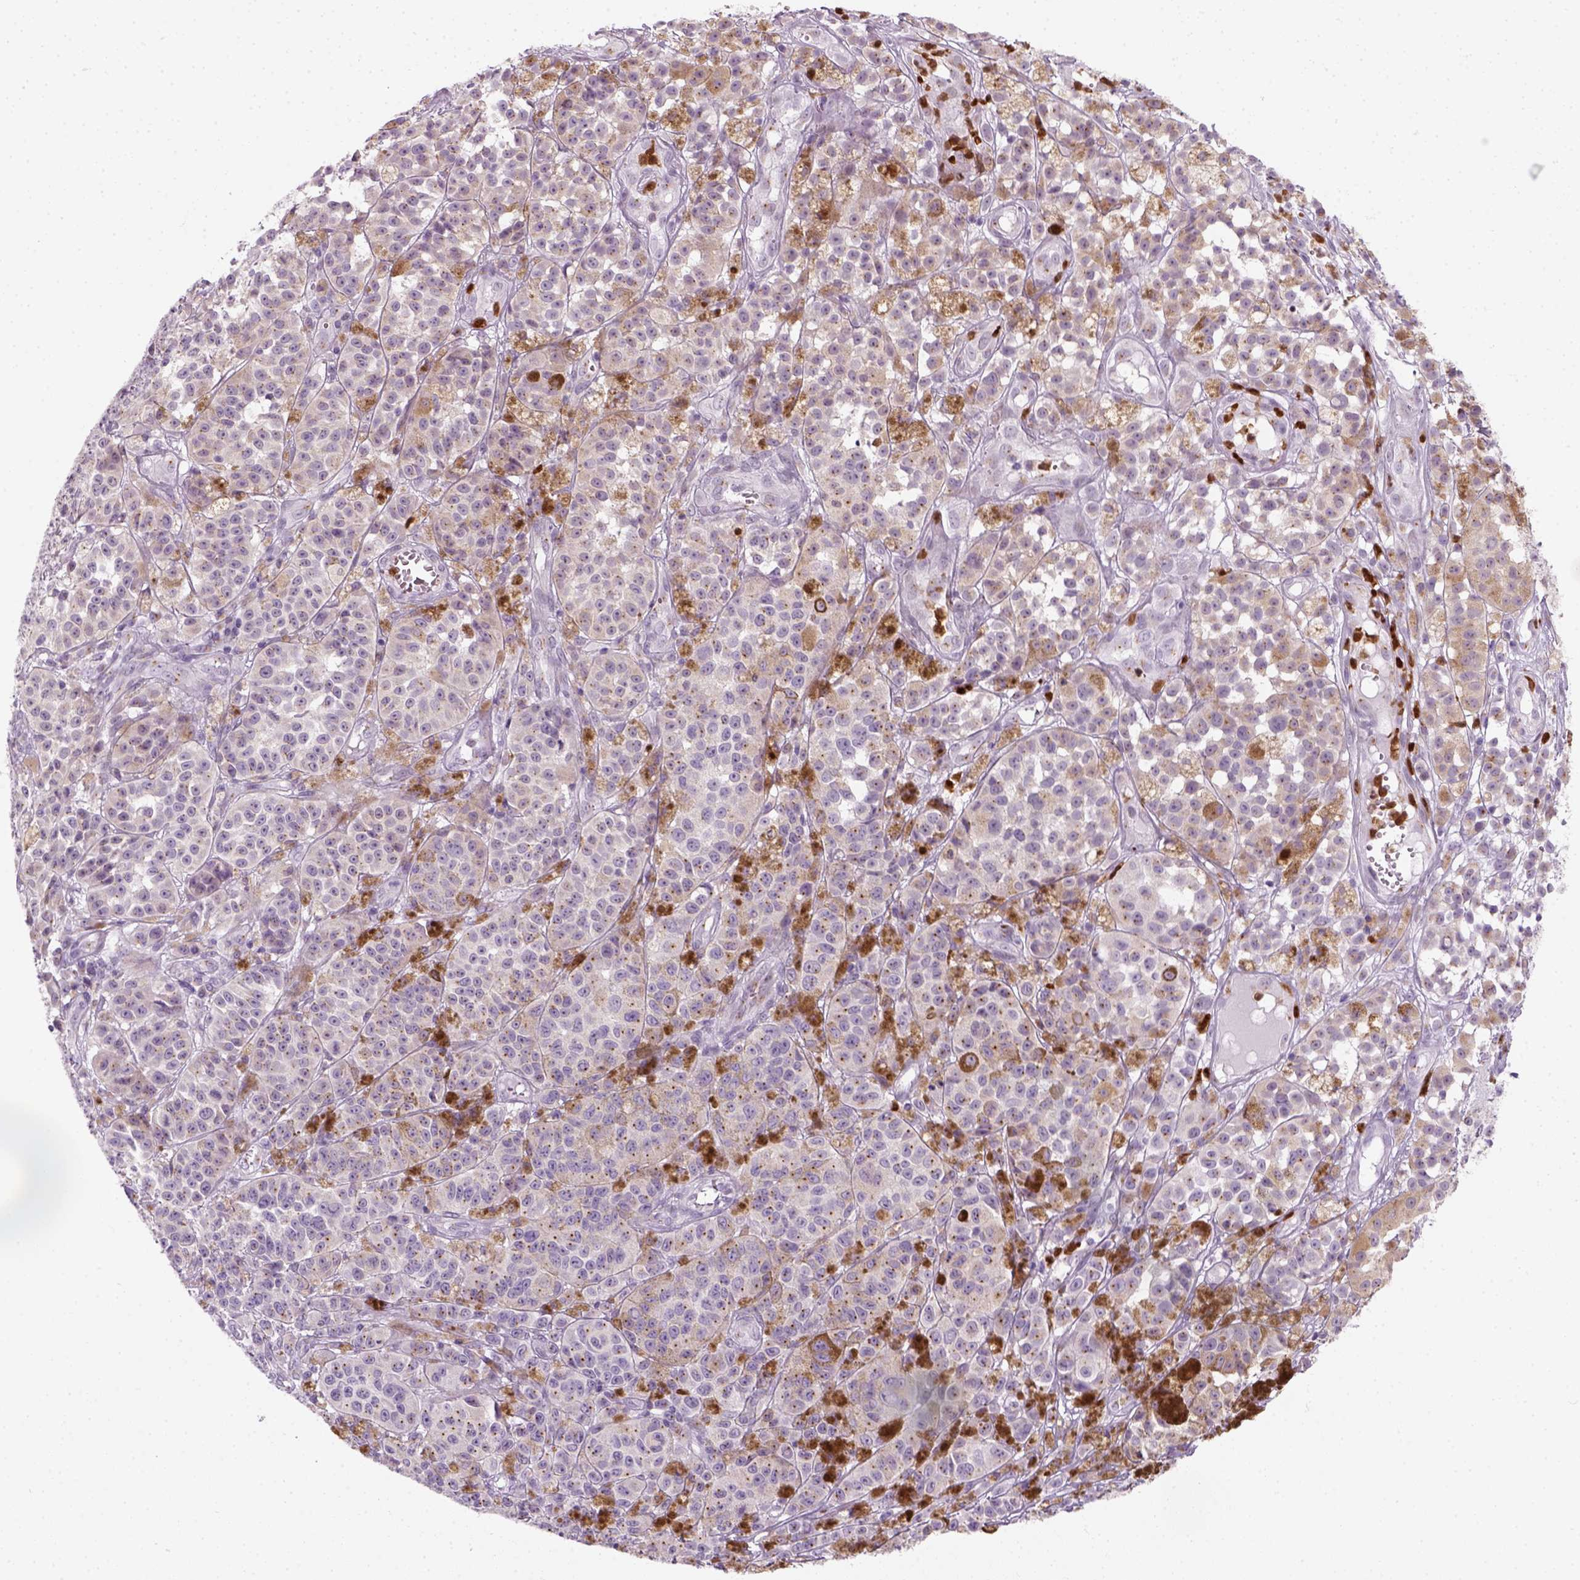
{"staining": {"intensity": "negative", "quantity": "none", "location": "none"}, "tissue": "melanoma", "cell_type": "Tumor cells", "image_type": "cancer", "snomed": [{"axis": "morphology", "description": "Malignant melanoma, NOS"}, {"axis": "topography", "description": "Skin"}], "caption": "DAB immunohistochemical staining of malignant melanoma displays no significant positivity in tumor cells.", "gene": "IL4", "patient": {"sex": "female", "age": 58}}